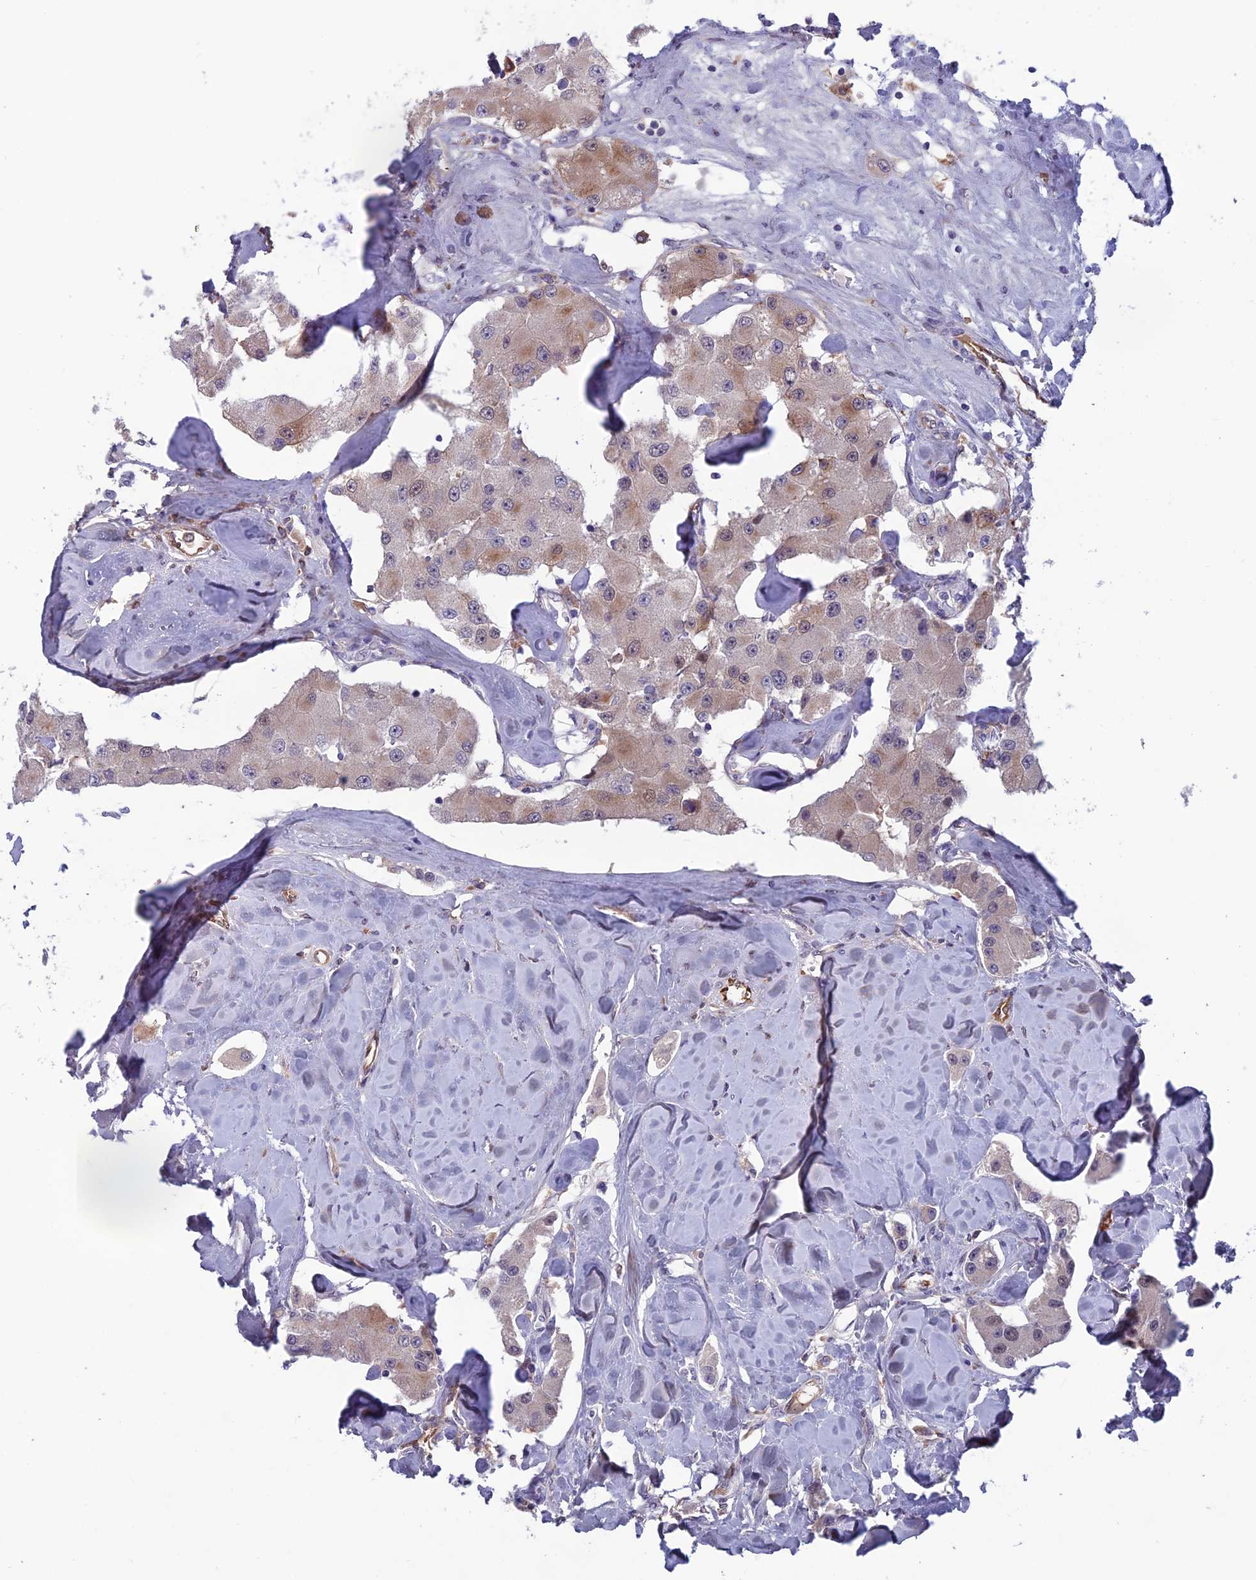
{"staining": {"intensity": "weak", "quantity": "<25%", "location": "cytoplasmic/membranous"}, "tissue": "carcinoid", "cell_type": "Tumor cells", "image_type": "cancer", "snomed": [{"axis": "morphology", "description": "Carcinoid, malignant, NOS"}, {"axis": "topography", "description": "Pancreas"}], "caption": "The image demonstrates no staining of tumor cells in carcinoid.", "gene": "MAST2", "patient": {"sex": "male", "age": 41}}